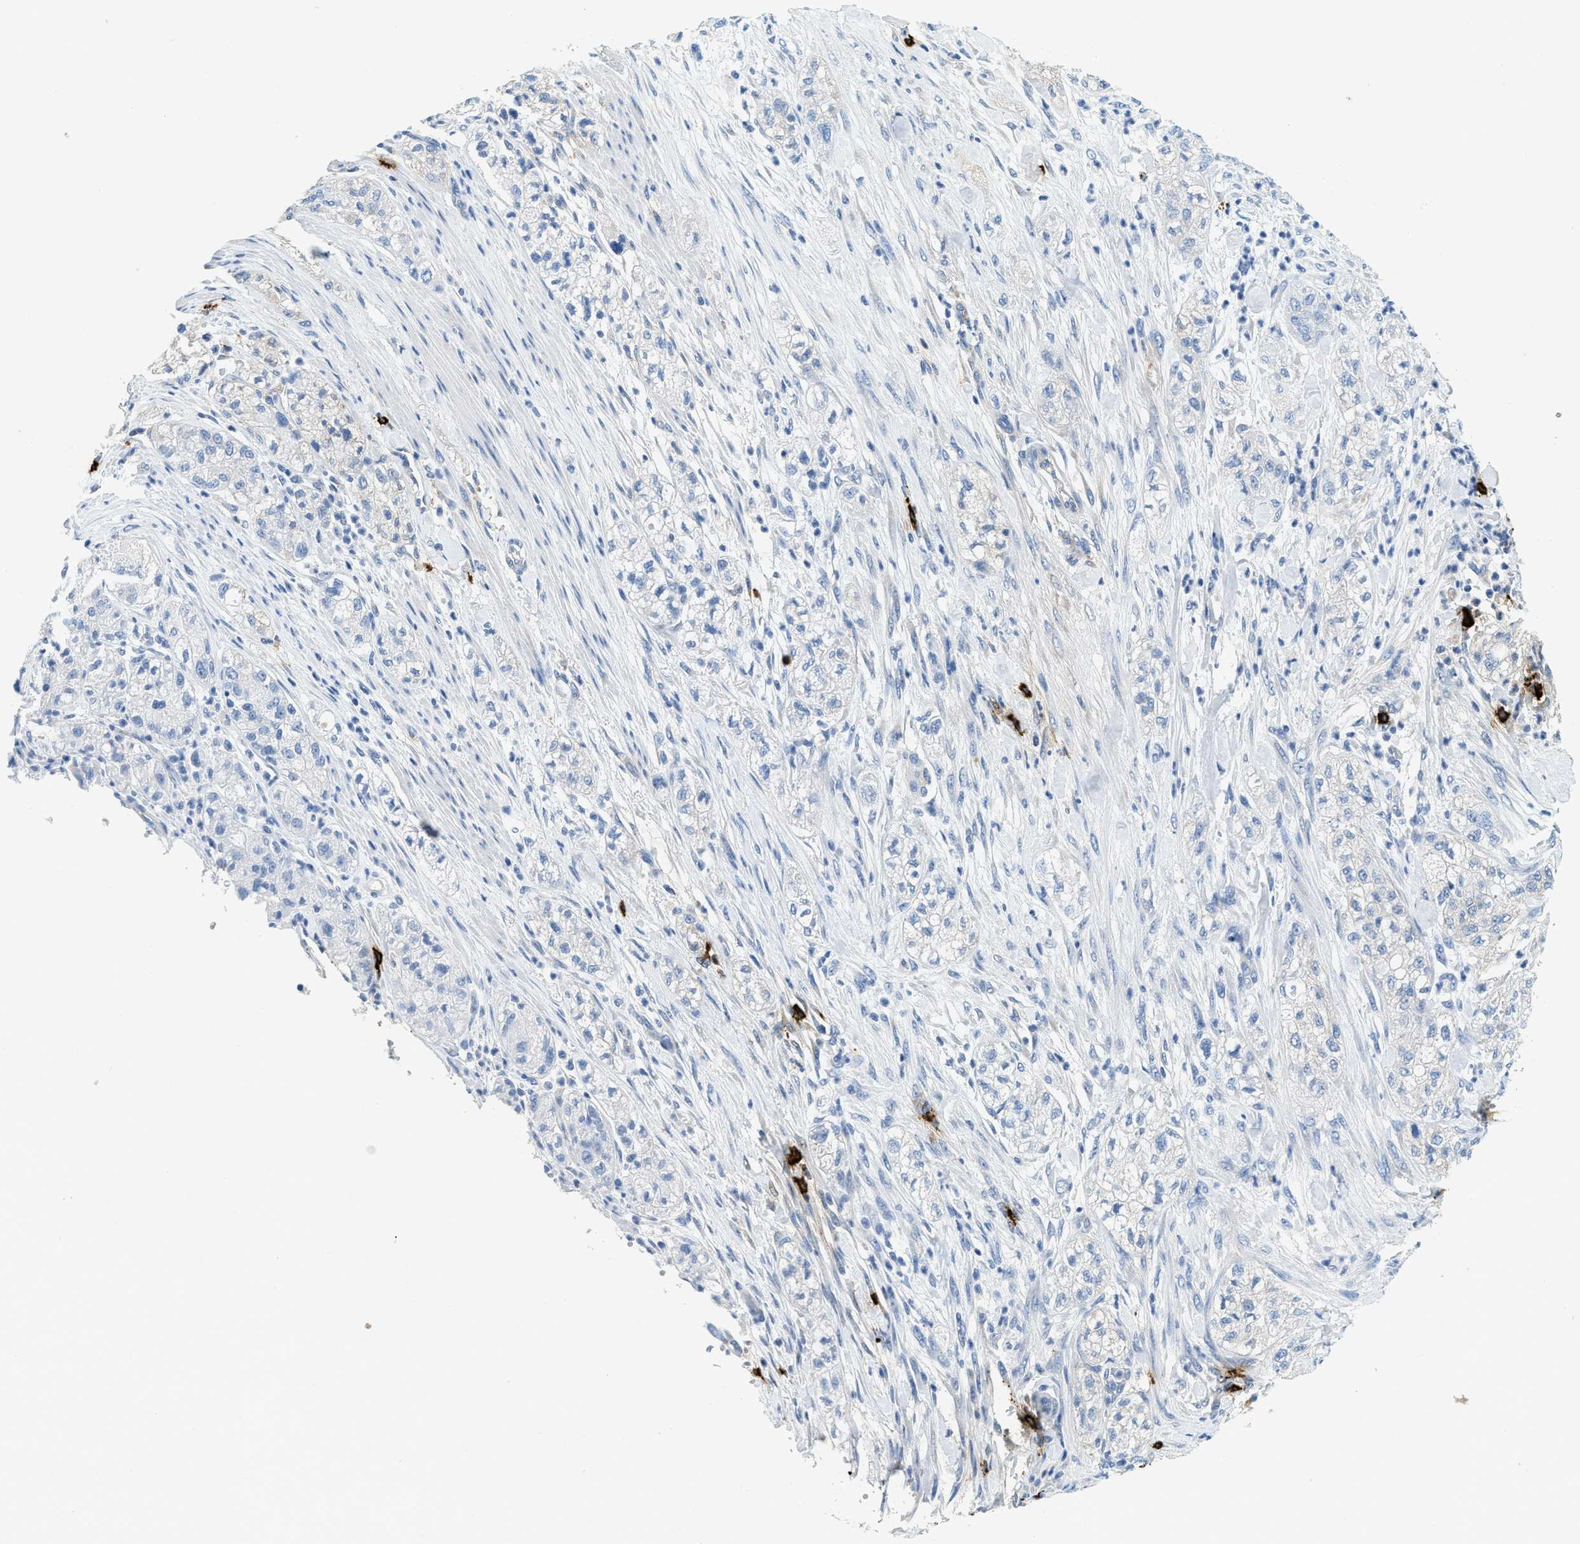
{"staining": {"intensity": "negative", "quantity": "none", "location": "none"}, "tissue": "pancreatic cancer", "cell_type": "Tumor cells", "image_type": "cancer", "snomed": [{"axis": "morphology", "description": "Adenocarcinoma, NOS"}, {"axis": "topography", "description": "Pancreas"}], "caption": "Immunohistochemistry (IHC) histopathology image of neoplastic tissue: pancreatic cancer stained with DAB (3,3'-diaminobenzidine) shows no significant protein positivity in tumor cells.", "gene": "TPSAB1", "patient": {"sex": "female", "age": 78}}